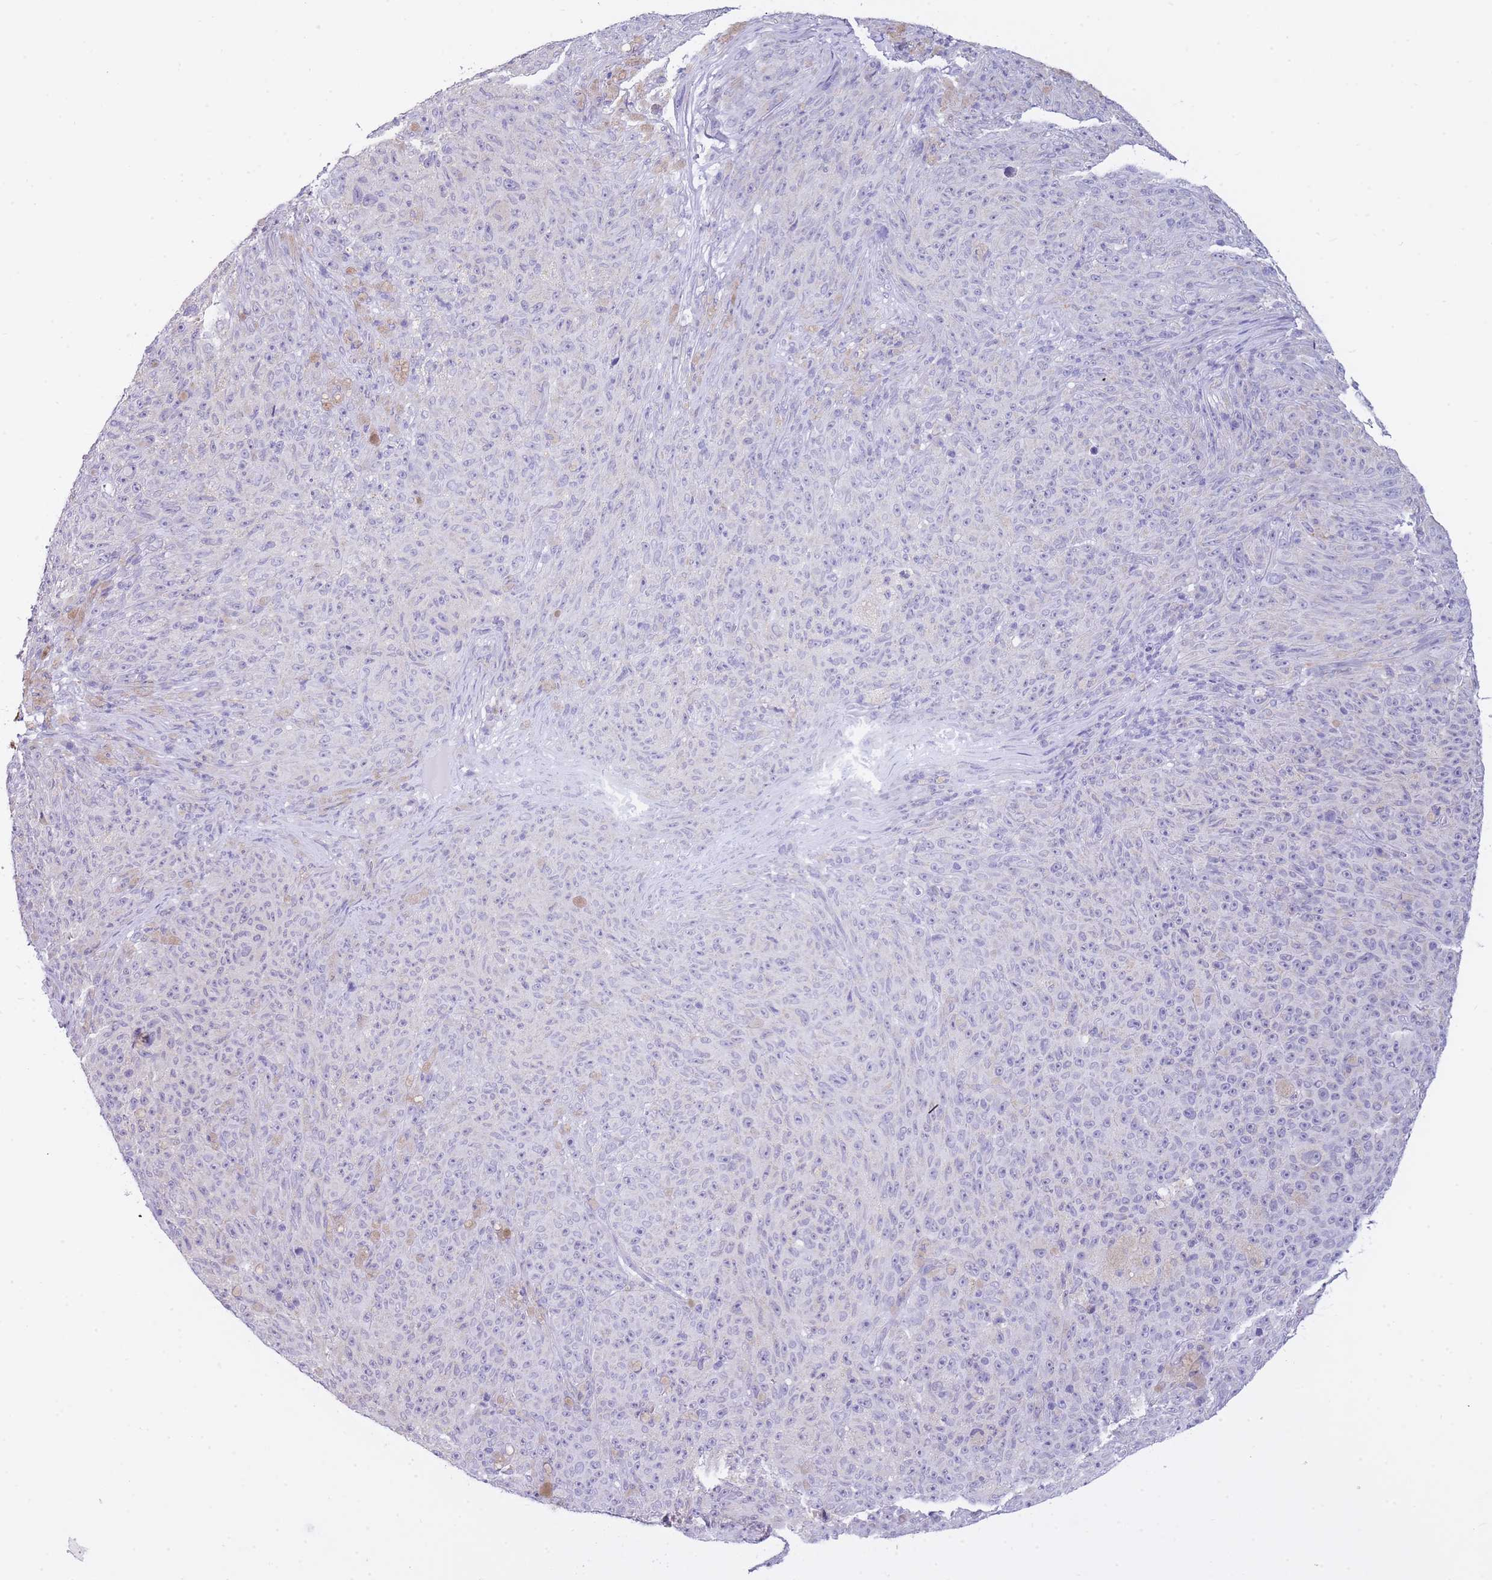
{"staining": {"intensity": "negative", "quantity": "none", "location": "none"}, "tissue": "melanoma", "cell_type": "Tumor cells", "image_type": "cancer", "snomed": [{"axis": "morphology", "description": "Malignant melanoma, NOS"}, {"axis": "topography", "description": "Skin"}], "caption": "IHC of malignant melanoma exhibits no expression in tumor cells. Brightfield microscopy of immunohistochemistry stained with DAB (3,3'-diaminobenzidine) (brown) and hematoxylin (blue), captured at high magnification.", "gene": "FRAT2", "patient": {"sex": "female", "age": 82}}